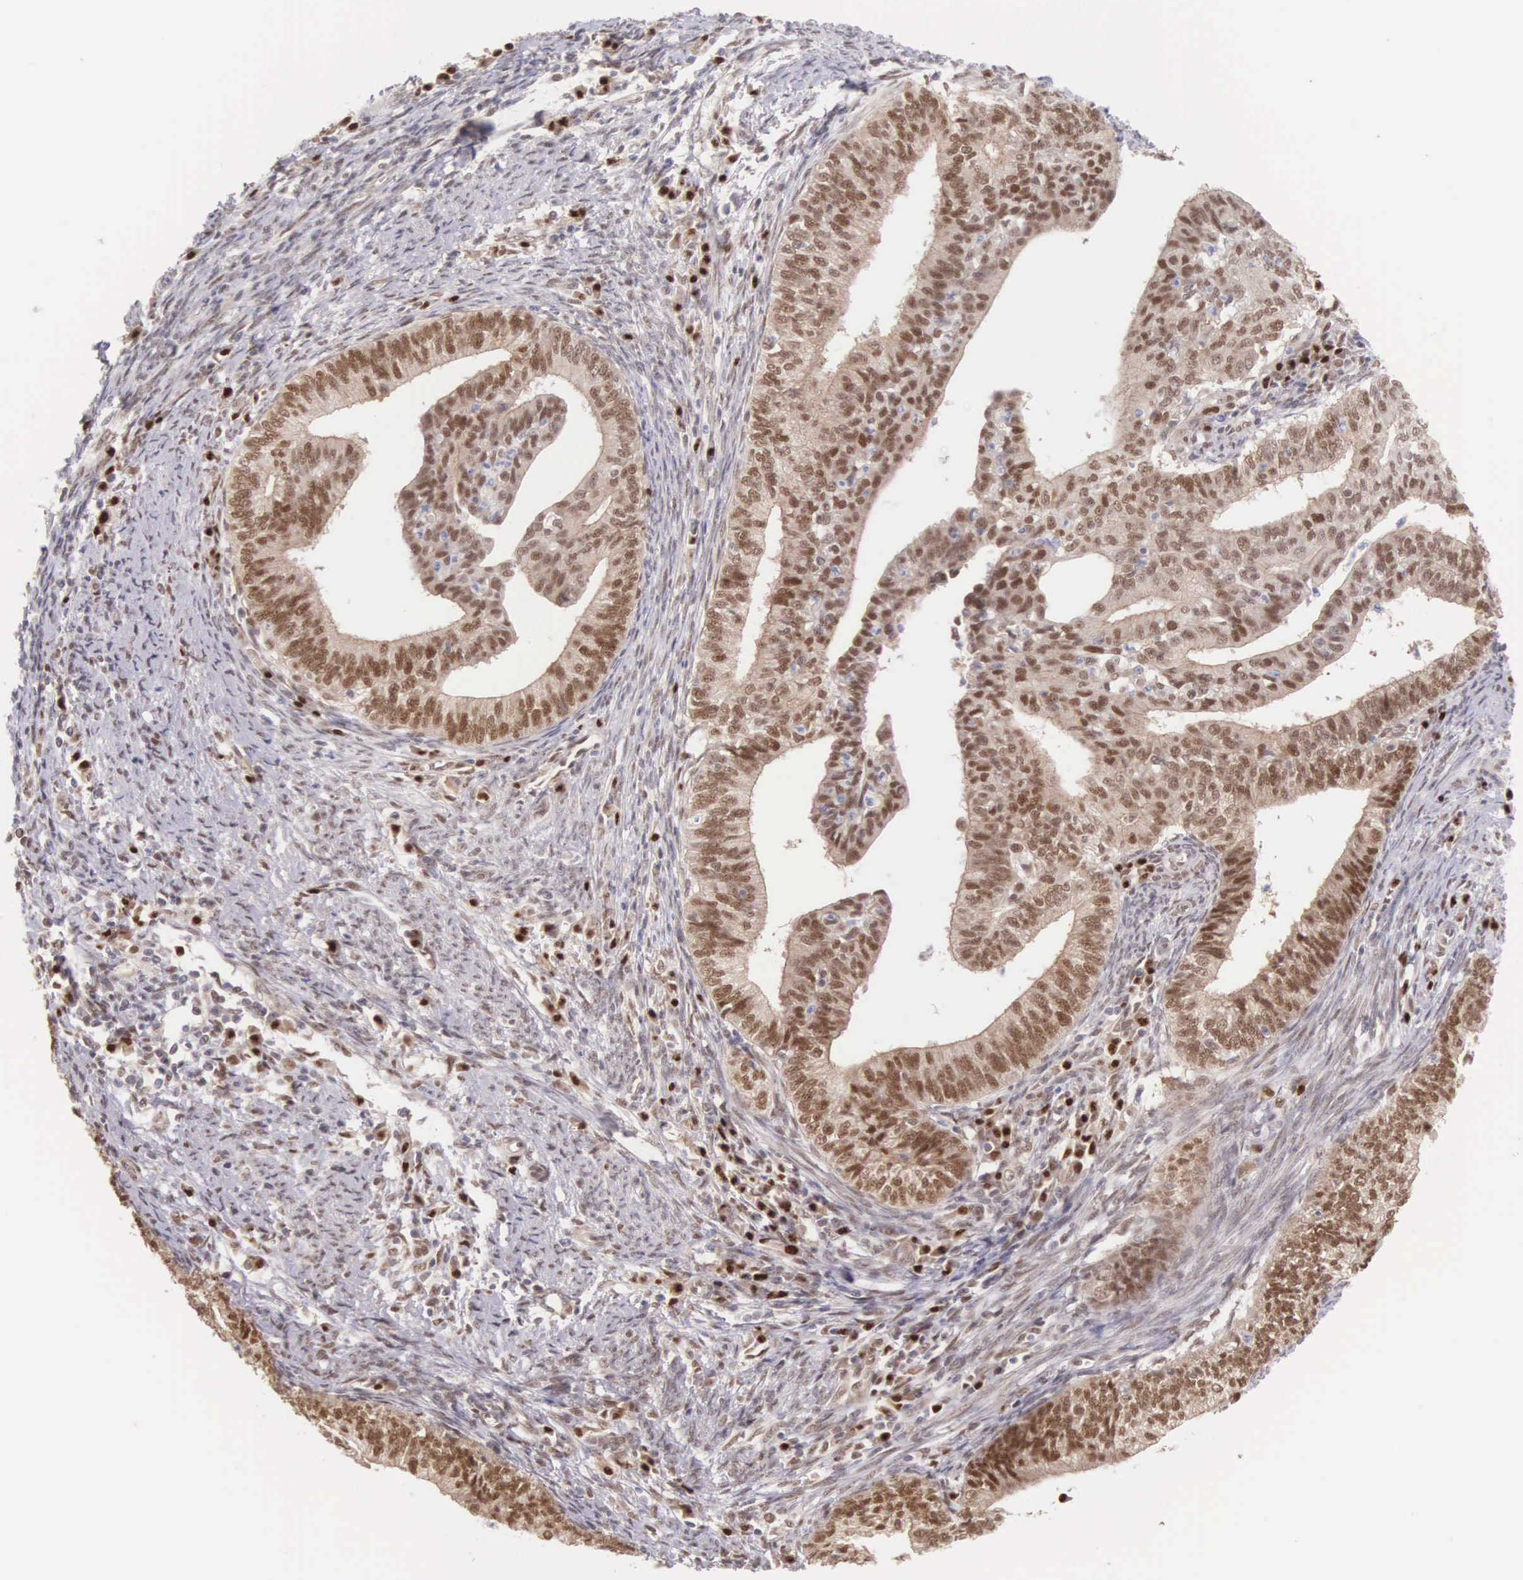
{"staining": {"intensity": "moderate", "quantity": ">75%", "location": "cytoplasmic/membranous,nuclear"}, "tissue": "endometrial cancer", "cell_type": "Tumor cells", "image_type": "cancer", "snomed": [{"axis": "morphology", "description": "Adenocarcinoma, NOS"}, {"axis": "topography", "description": "Endometrium"}], "caption": "Human endometrial cancer stained with a brown dye displays moderate cytoplasmic/membranous and nuclear positive positivity in approximately >75% of tumor cells.", "gene": "CCDC117", "patient": {"sex": "female", "age": 66}}